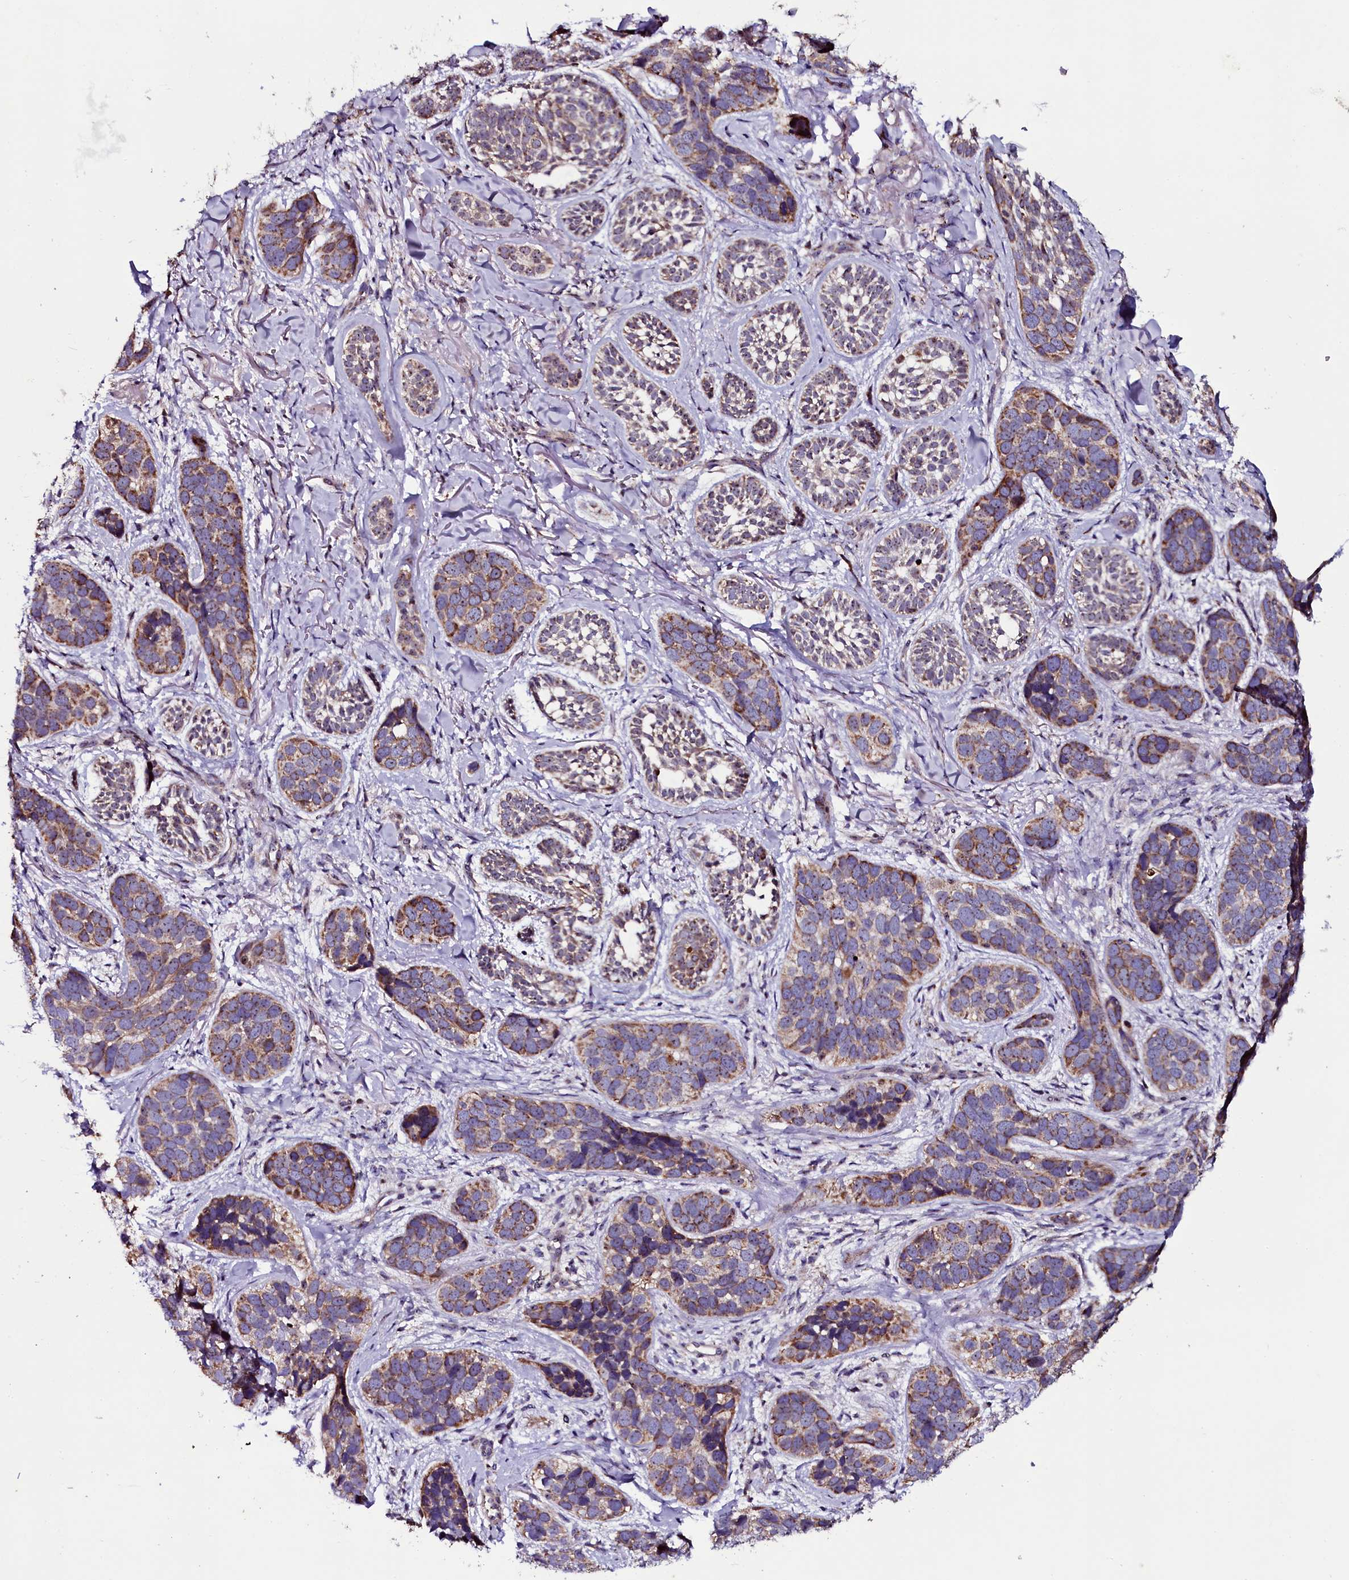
{"staining": {"intensity": "moderate", "quantity": ">75%", "location": "cytoplasmic/membranous"}, "tissue": "skin cancer", "cell_type": "Tumor cells", "image_type": "cancer", "snomed": [{"axis": "morphology", "description": "Basal cell carcinoma"}, {"axis": "topography", "description": "Skin"}], "caption": "Immunohistochemical staining of basal cell carcinoma (skin) demonstrates medium levels of moderate cytoplasmic/membranous positivity in approximately >75% of tumor cells. (DAB IHC, brown staining for protein, blue staining for nuclei).", "gene": "NAA80", "patient": {"sex": "male", "age": 71}}